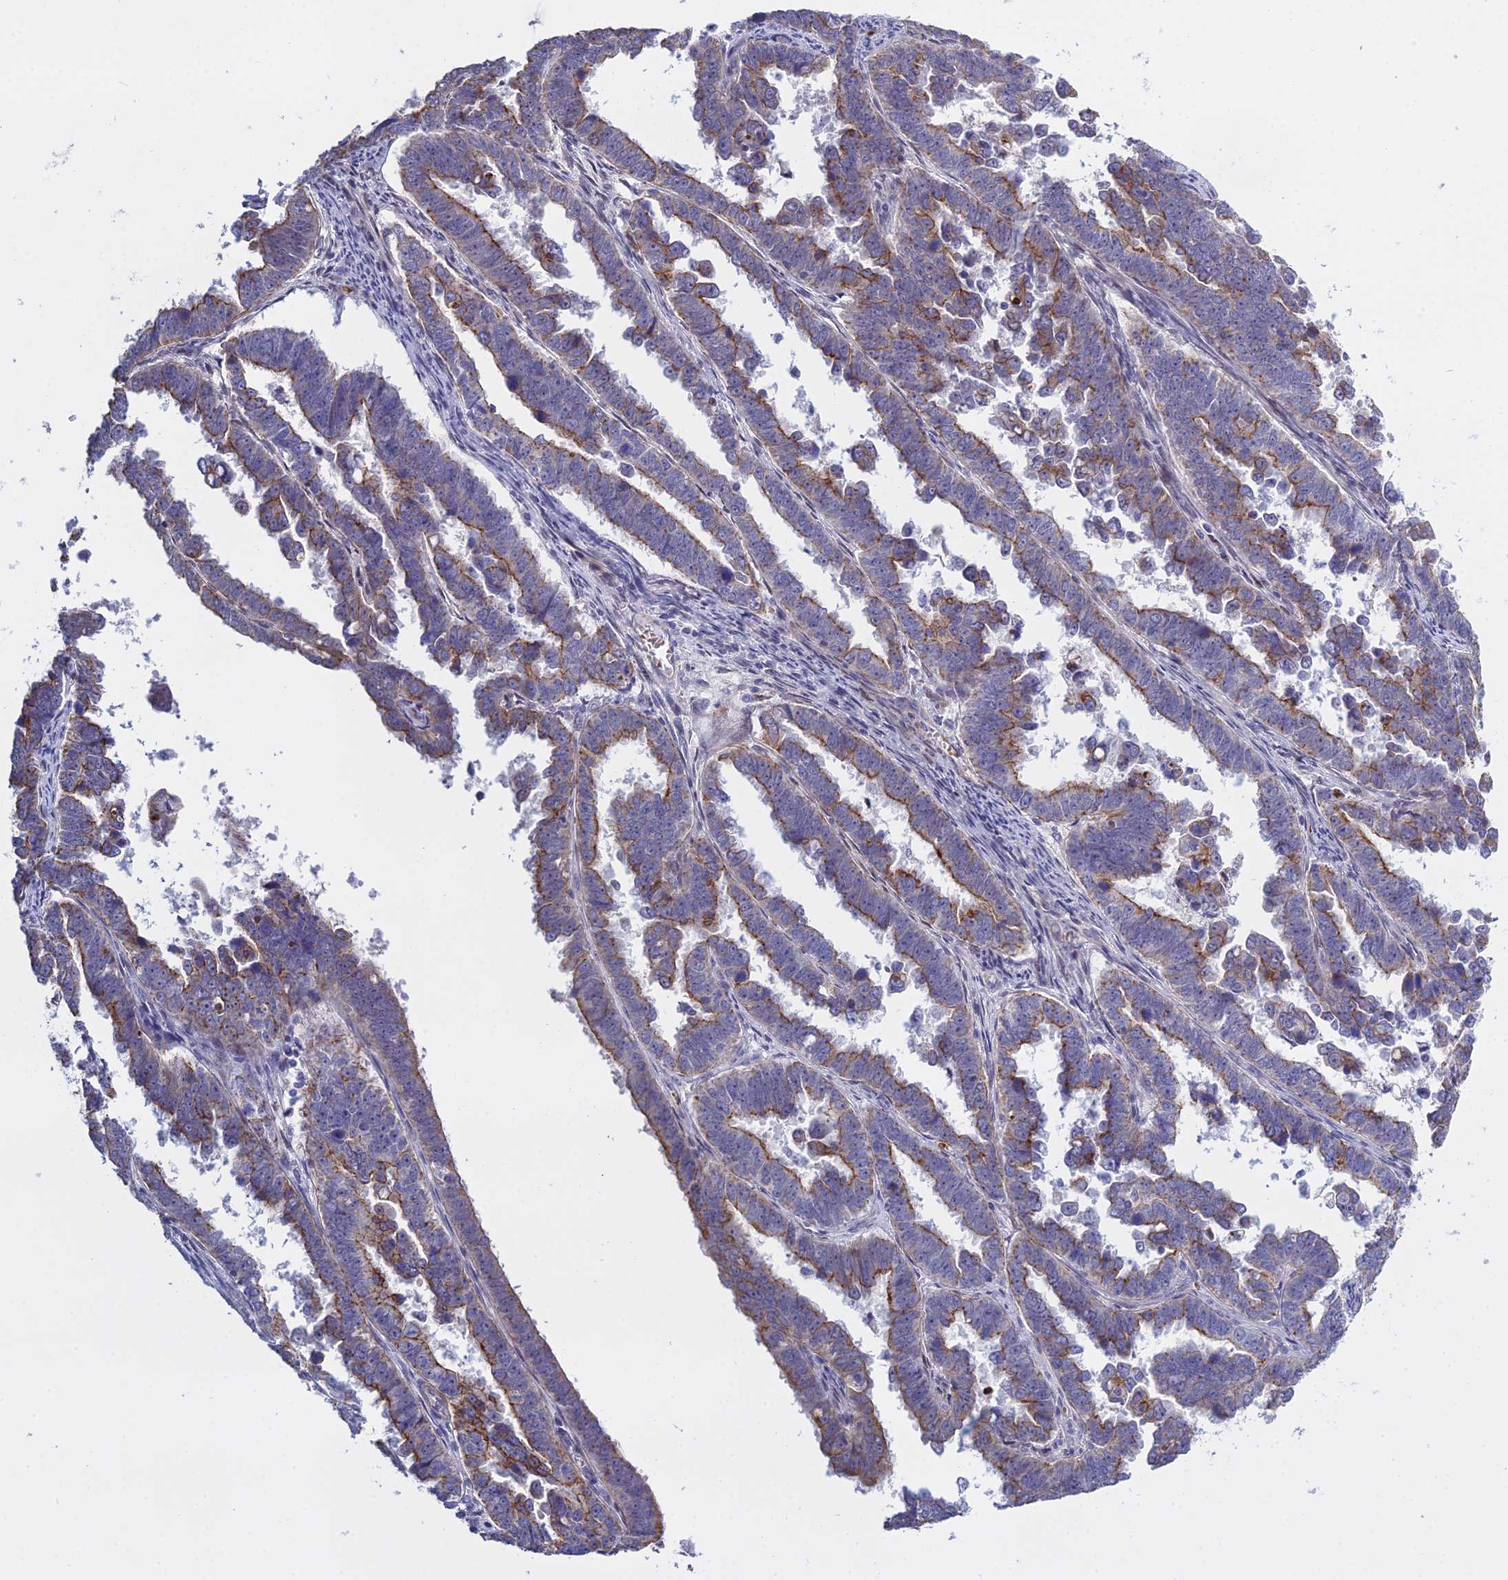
{"staining": {"intensity": "moderate", "quantity": "<25%", "location": "cytoplasmic/membranous"}, "tissue": "endometrial cancer", "cell_type": "Tumor cells", "image_type": "cancer", "snomed": [{"axis": "morphology", "description": "Adenocarcinoma, NOS"}, {"axis": "topography", "description": "Endometrium"}], "caption": "This photomicrograph exhibits immunohistochemistry (IHC) staining of human endometrial adenocarcinoma, with low moderate cytoplasmic/membranous positivity in approximately <25% of tumor cells.", "gene": "LZTS2", "patient": {"sex": "female", "age": 75}}